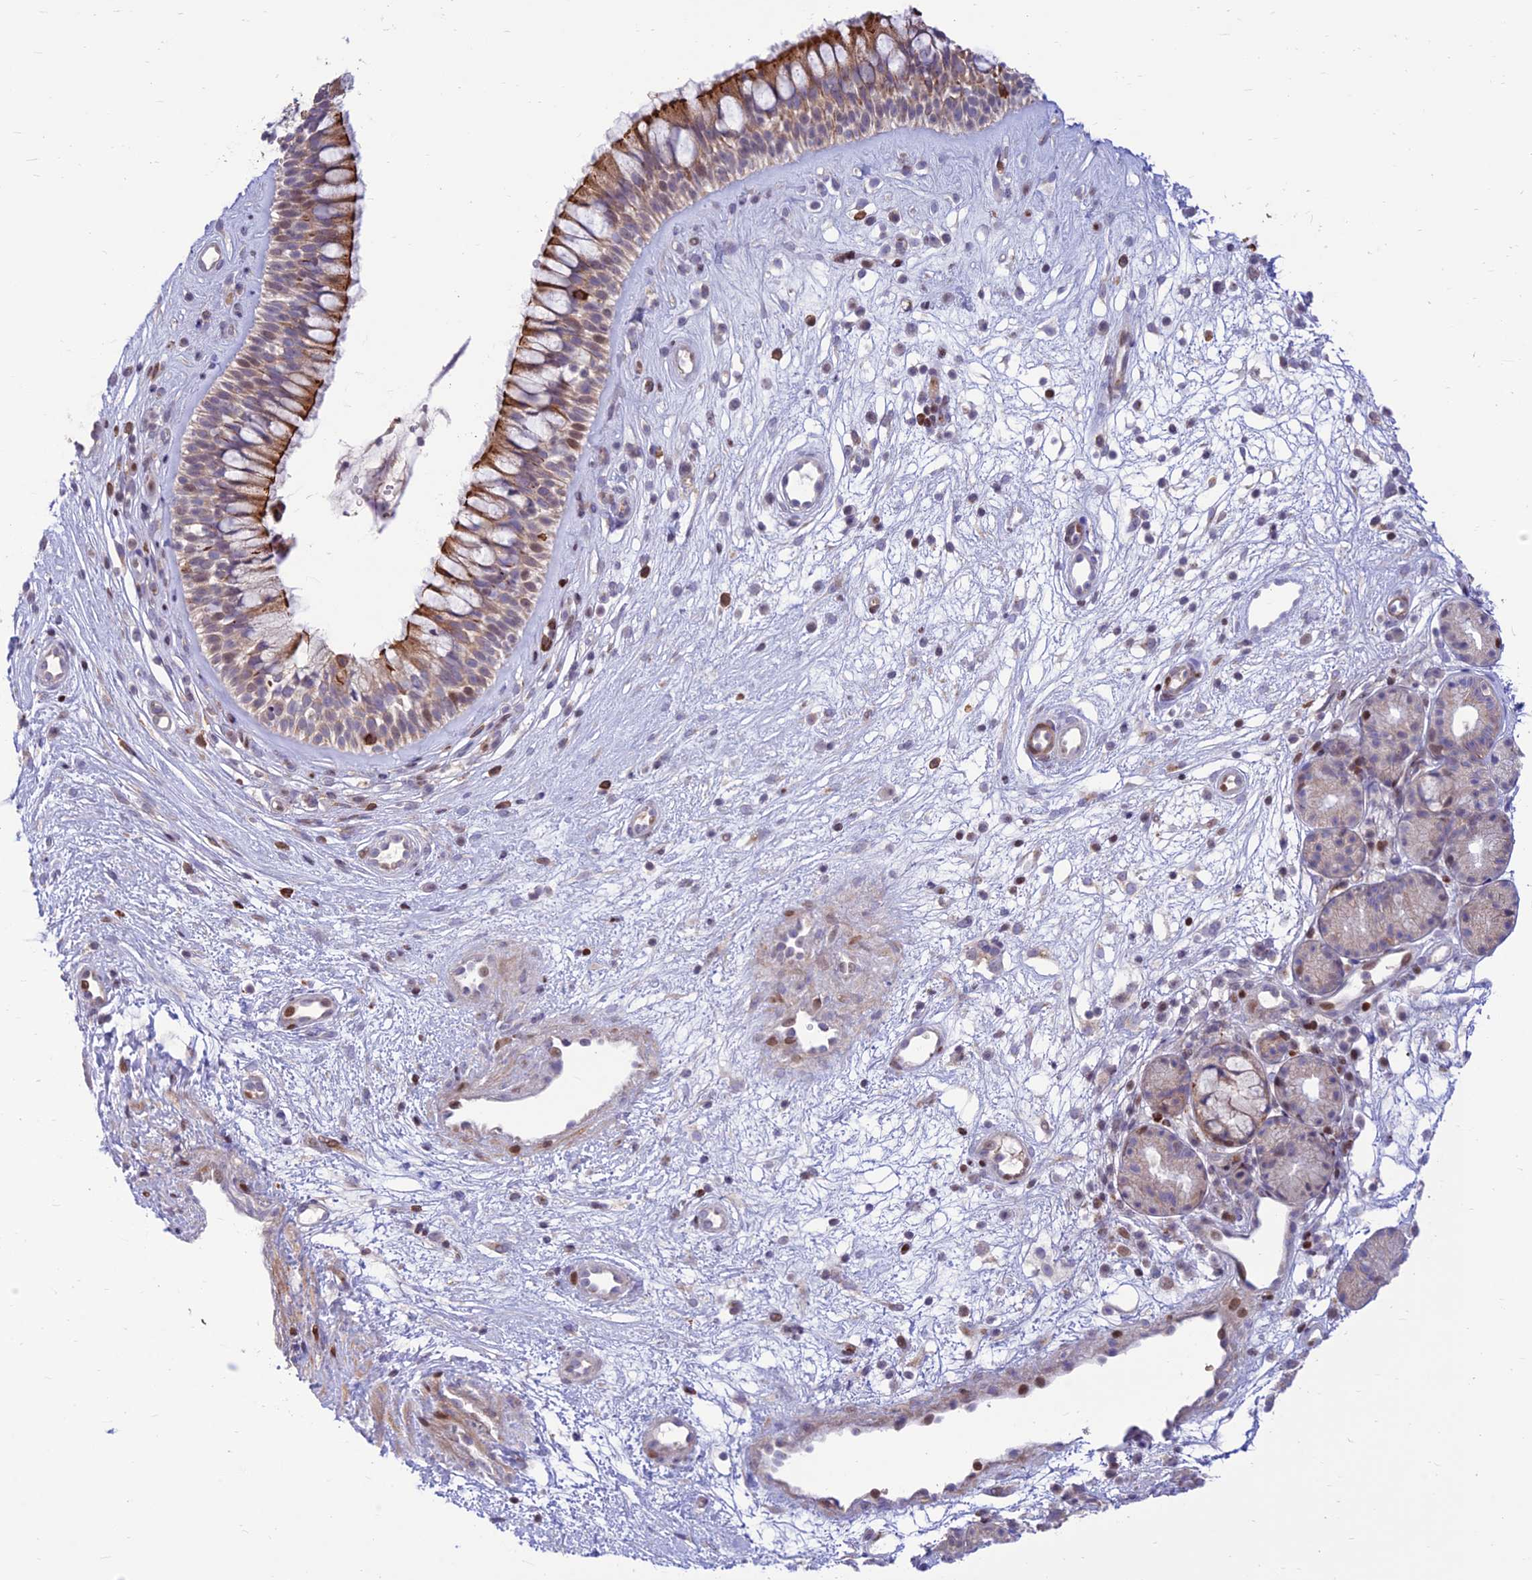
{"staining": {"intensity": "moderate", "quantity": "25%-75%", "location": "cytoplasmic/membranous,nuclear"}, "tissue": "nasopharynx", "cell_type": "Respiratory epithelial cells", "image_type": "normal", "snomed": [{"axis": "morphology", "description": "Normal tissue, NOS"}, {"axis": "topography", "description": "Nasopharynx"}], "caption": "Brown immunohistochemical staining in unremarkable human nasopharynx exhibits moderate cytoplasmic/membranous,nuclear expression in about 25%-75% of respiratory epithelial cells.", "gene": "FAM186B", "patient": {"sex": "male", "age": 32}}